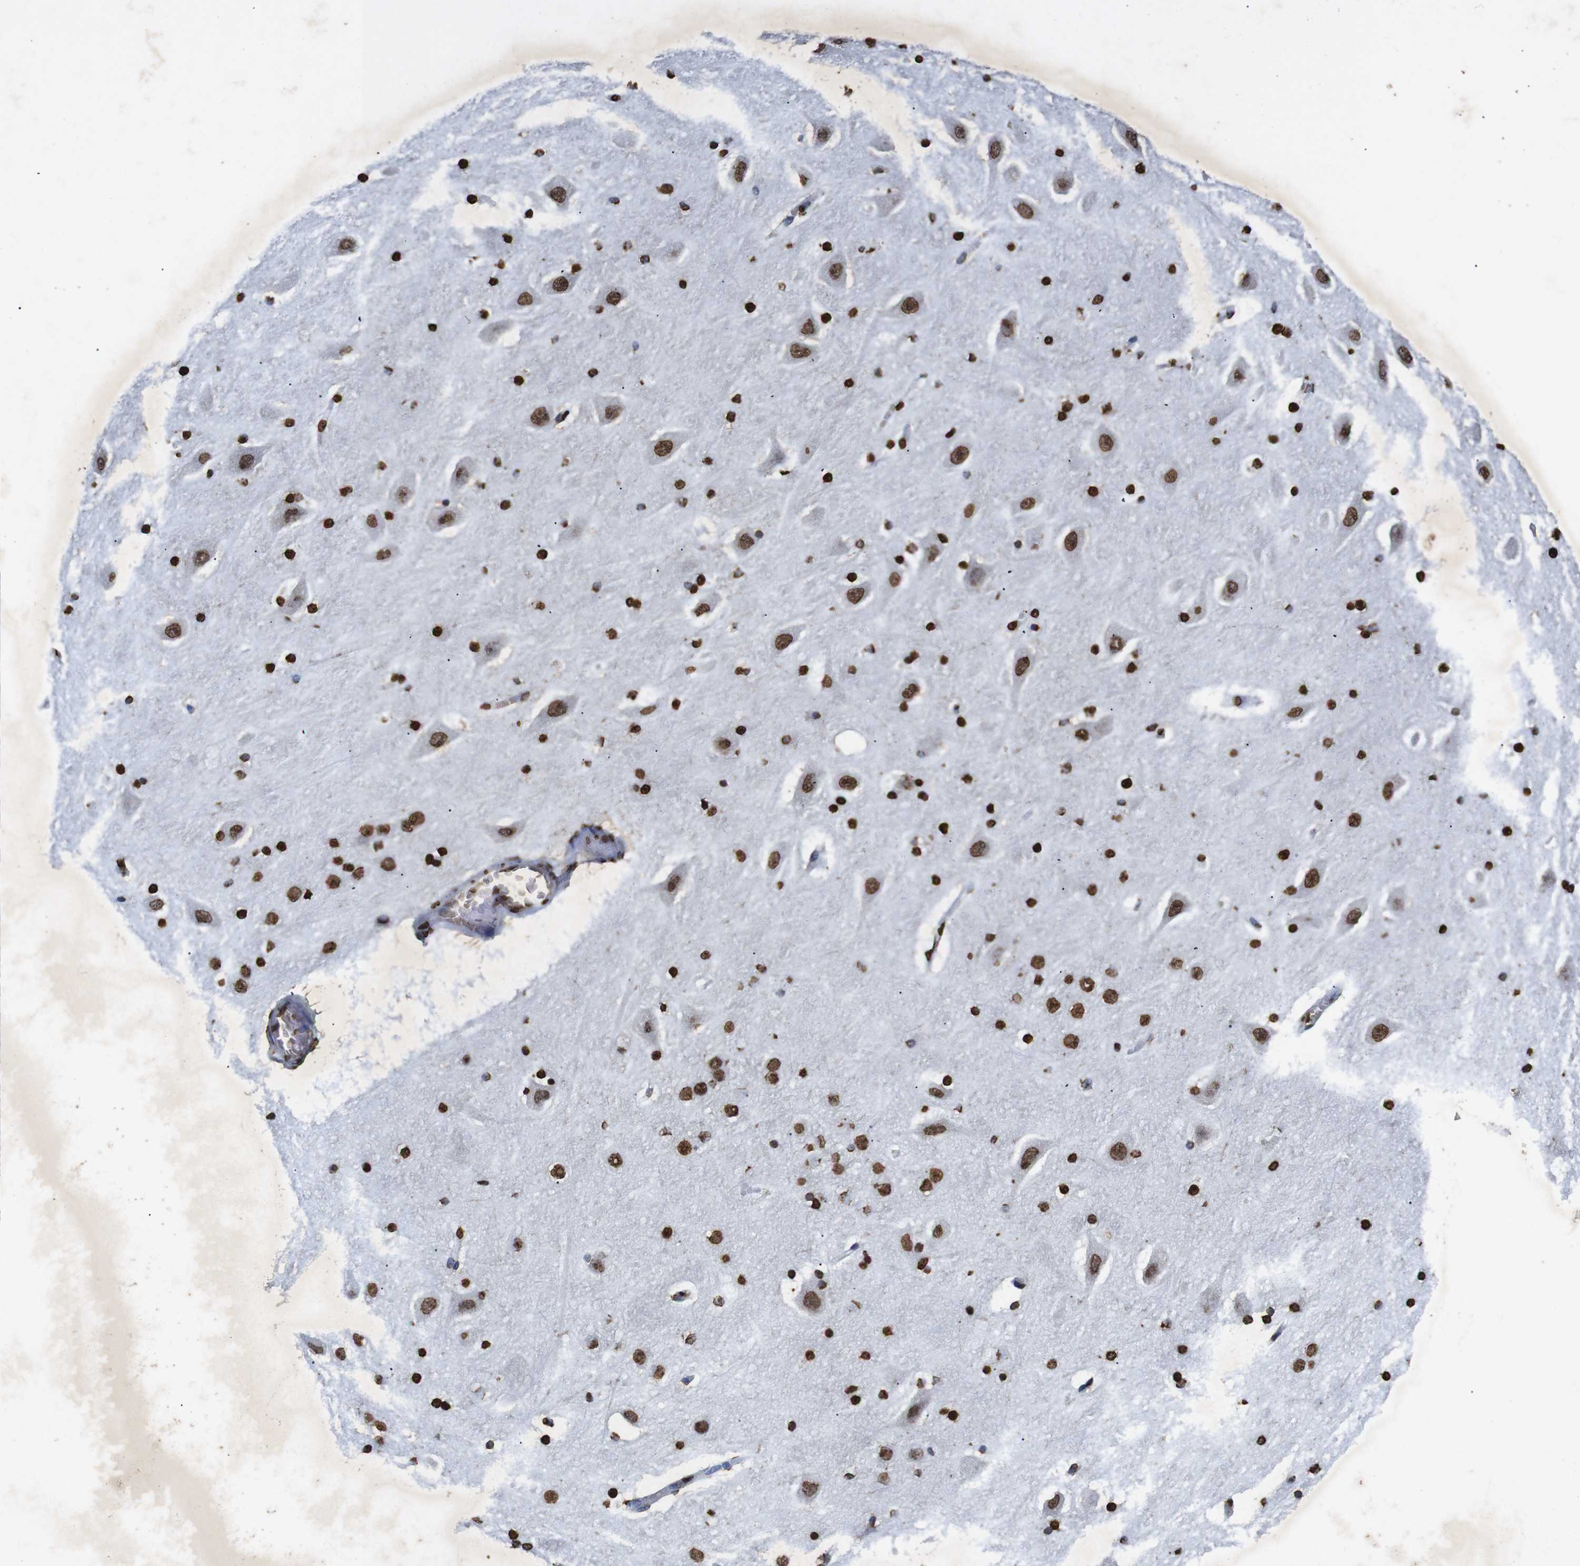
{"staining": {"intensity": "strong", "quantity": ">75%", "location": "nuclear"}, "tissue": "hippocampus", "cell_type": "Glial cells", "image_type": "normal", "snomed": [{"axis": "morphology", "description": "Normal tissue, NOS"}, {"axis": "topography", "description": "Hippocampus"}], "caption": "Immunohistochemistry (IHC) (DAB) staining of unremarkable hippocampus shows strong nuclear protein positivity in approximately >75% of glial cells. Immunohistochemistry stains the protein of interest in brown and the nuclei are stained blue.", "gene": "MDM2", "patient": {"sex": "male", "age": 45}}